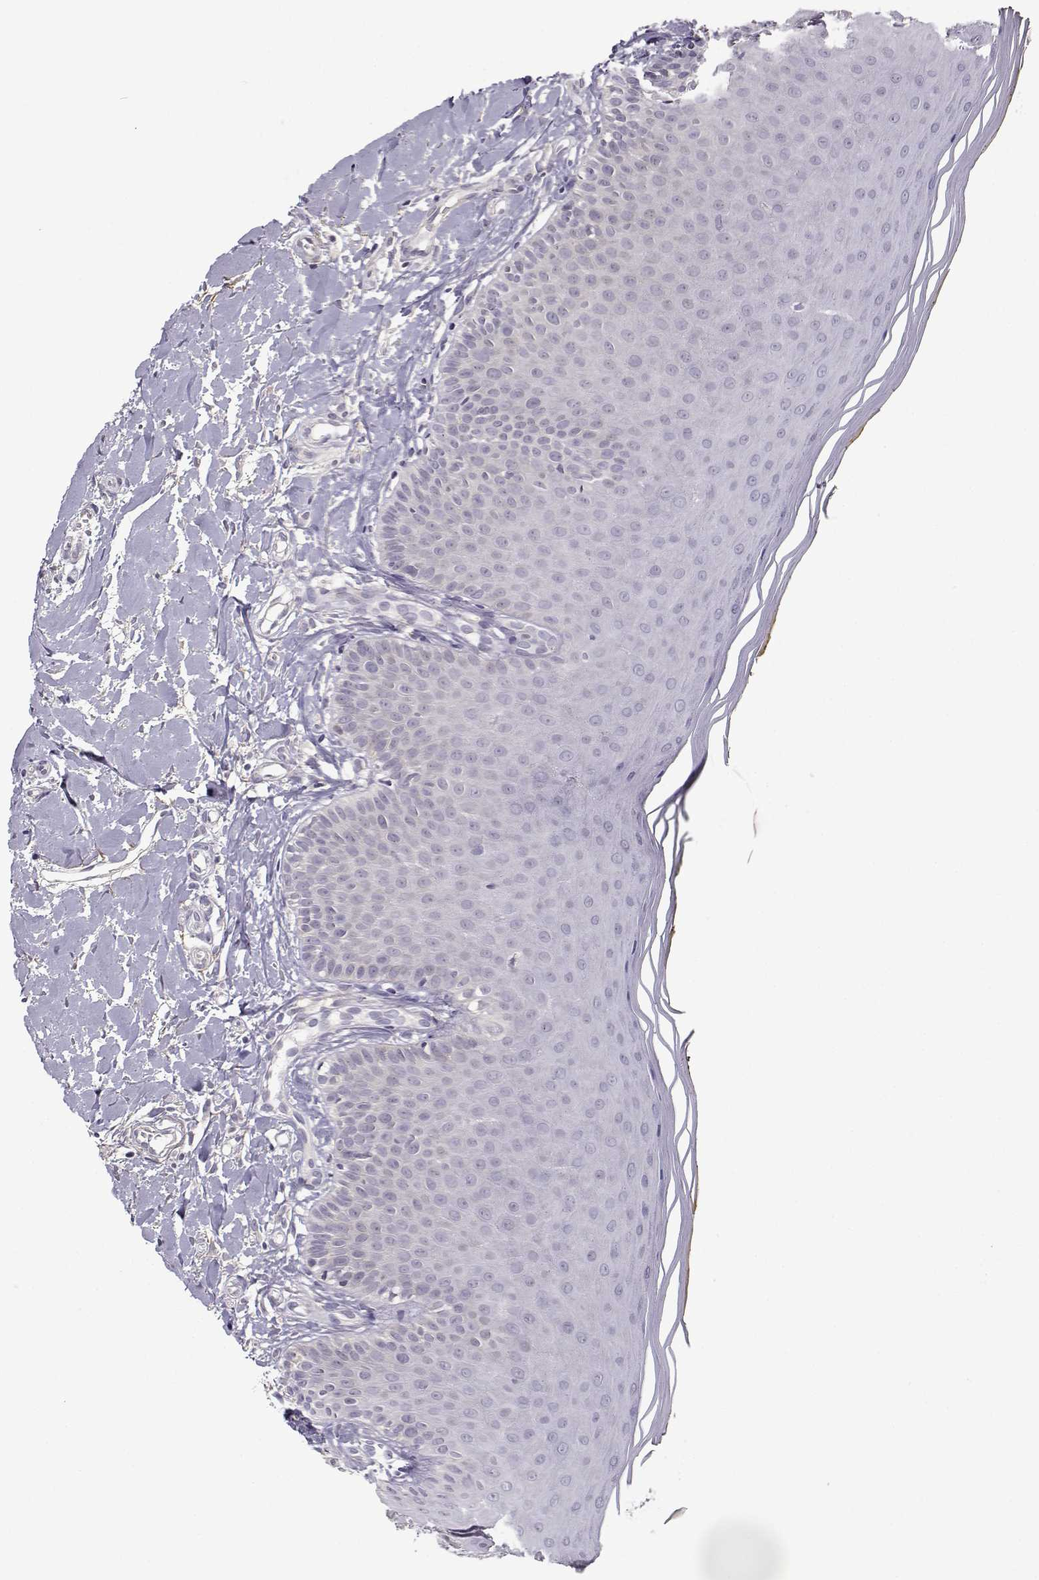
{"staining": {"intensity": "negative", "quantity": "none", "location": "none"}, "tissue": "oral mucosa", "cell_type": "Squamous epithelial cells", "image_type": "normal", "snomed": [{"axis": "morphology", "description": "Normal tissue, NOS"}, {"axis": "topography", "description": "Oral tissue"}], "caption": "A high-resolution image shows IHC staining of normal oral mucosa, which displays no significant staining in squamous epithelial cells. (Immunohistochemistry (ihc), brightfield microscopy, high magnification).", "gene": "TMEM145", "patient": {"sex": "female", "age": 43}}